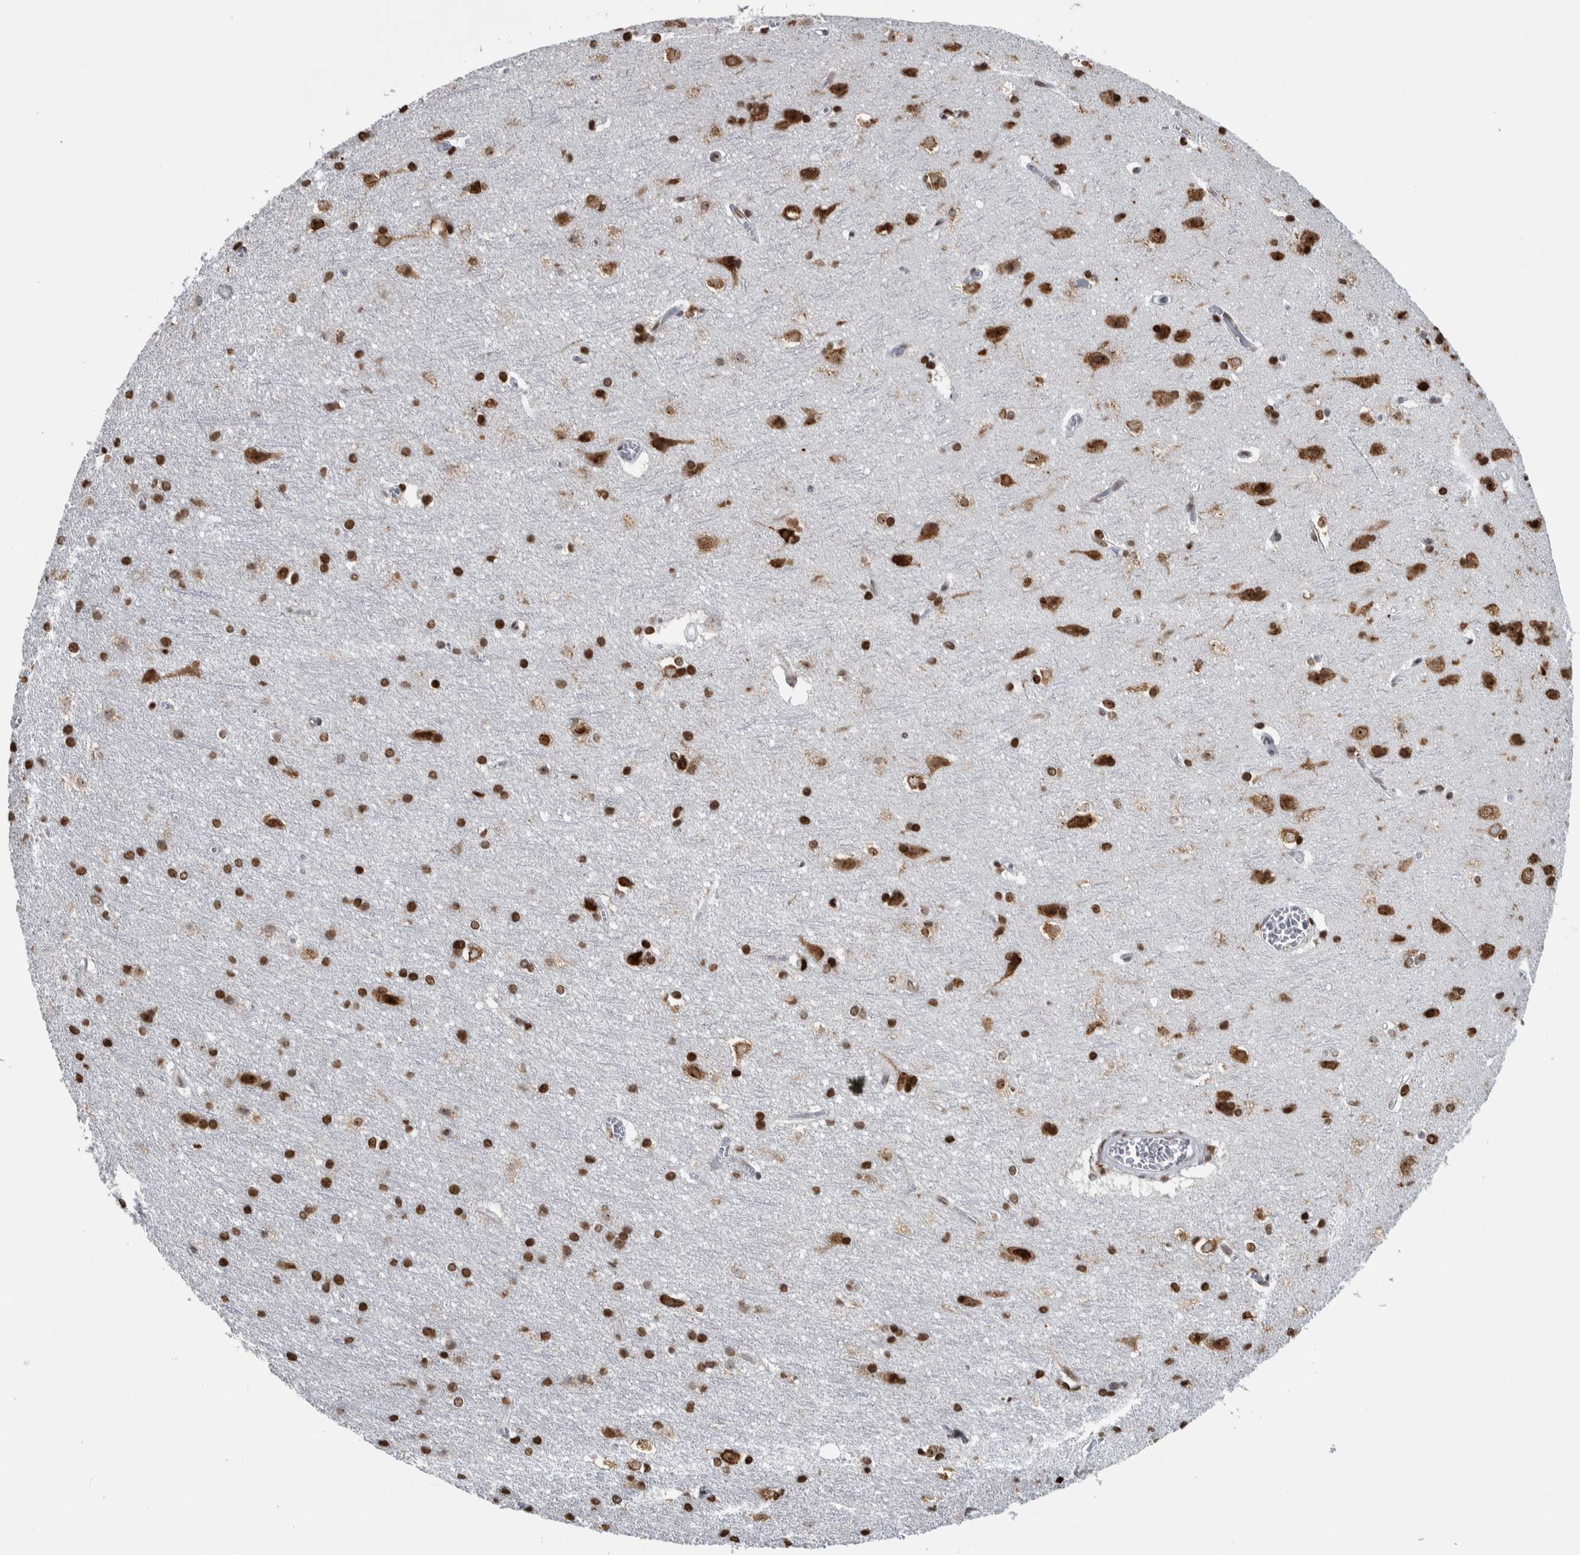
{"staining": {"intensity": "weak", "quantity": "25%-75%", "location": "nuclear"}, "tissue": "cerebral cortex", "cell_type": "Endothelial cells", "image_type": "normal", "snomed": [{"axis": "morphology", "description": "Normal tissue, NOS"}, {"axis": "topography", "description": "Cerebral cortex"}], "caption": "Endothelial cells reveal low levels of weak nuclear staining in about 25%-75% of cells in benign human cerebral cortex.", "gene": "TOP2B", "patient": {"sex": "male", "age": 54}}